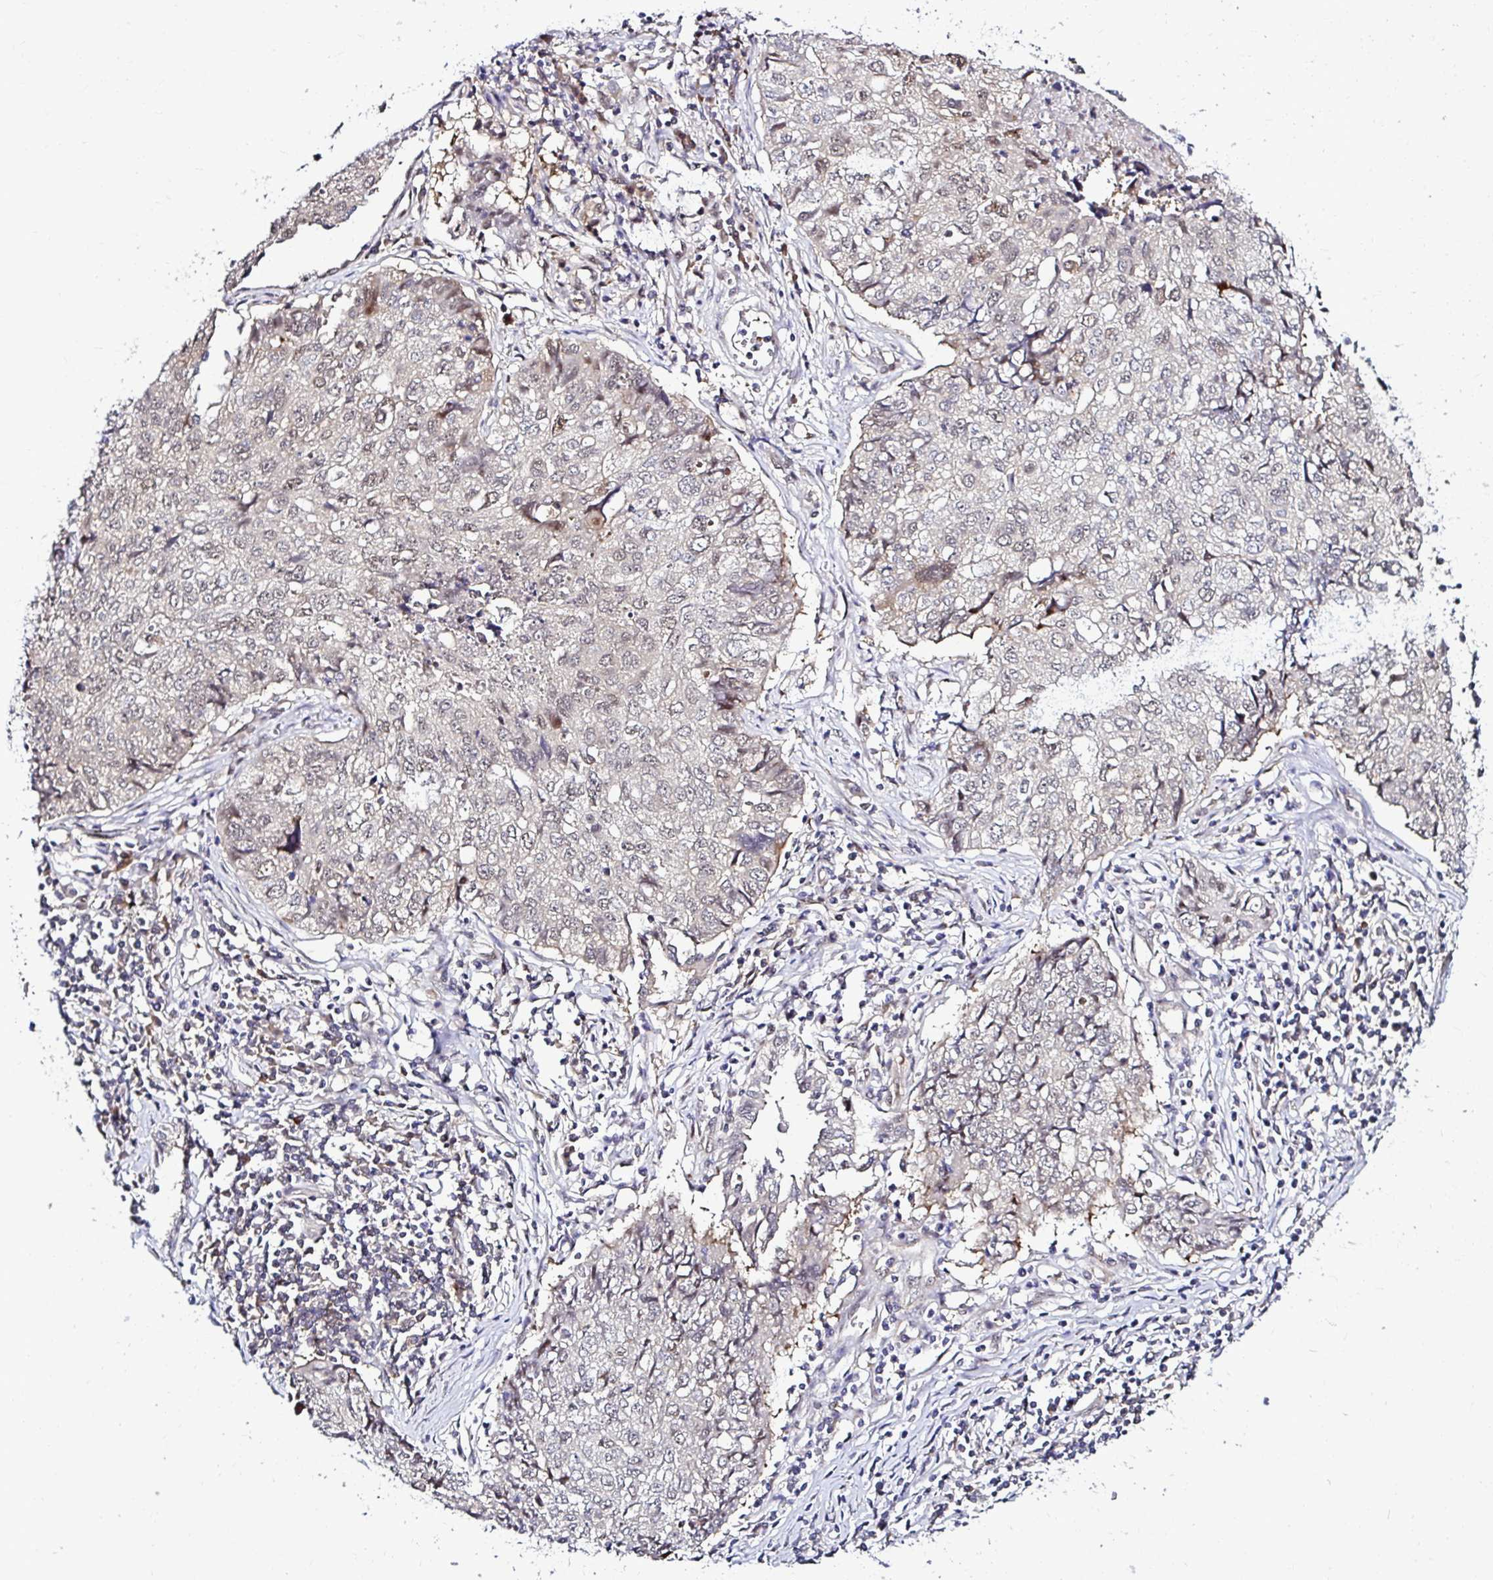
{"staining": {"intensity": "moderate", "quantity": "<25%", "location": "nuclear"}, "tissue": "lung cancer", "cell_type": "Tumor cells", "image_type": "cancer", "snomed": [{"axis": "morphology", "description": "Normal morphology"}, {"axis": "morphology", "description": "Aneuploidy"}, {"axis": "morphology", "description": "Squamous cell carcinoma, NOS"}, {"axis": "topography", "description": "Lymph node"}, {"axis": "topography", "description": "Lung"}], "caption": "This is an image of immunohistochemistry (IHC) staining of lung aneuploidy, which shows moderate staining in the nuclear of tumor cells.", "gene": "PSMD3", "patient": {"sex": "female", "age": 76}}